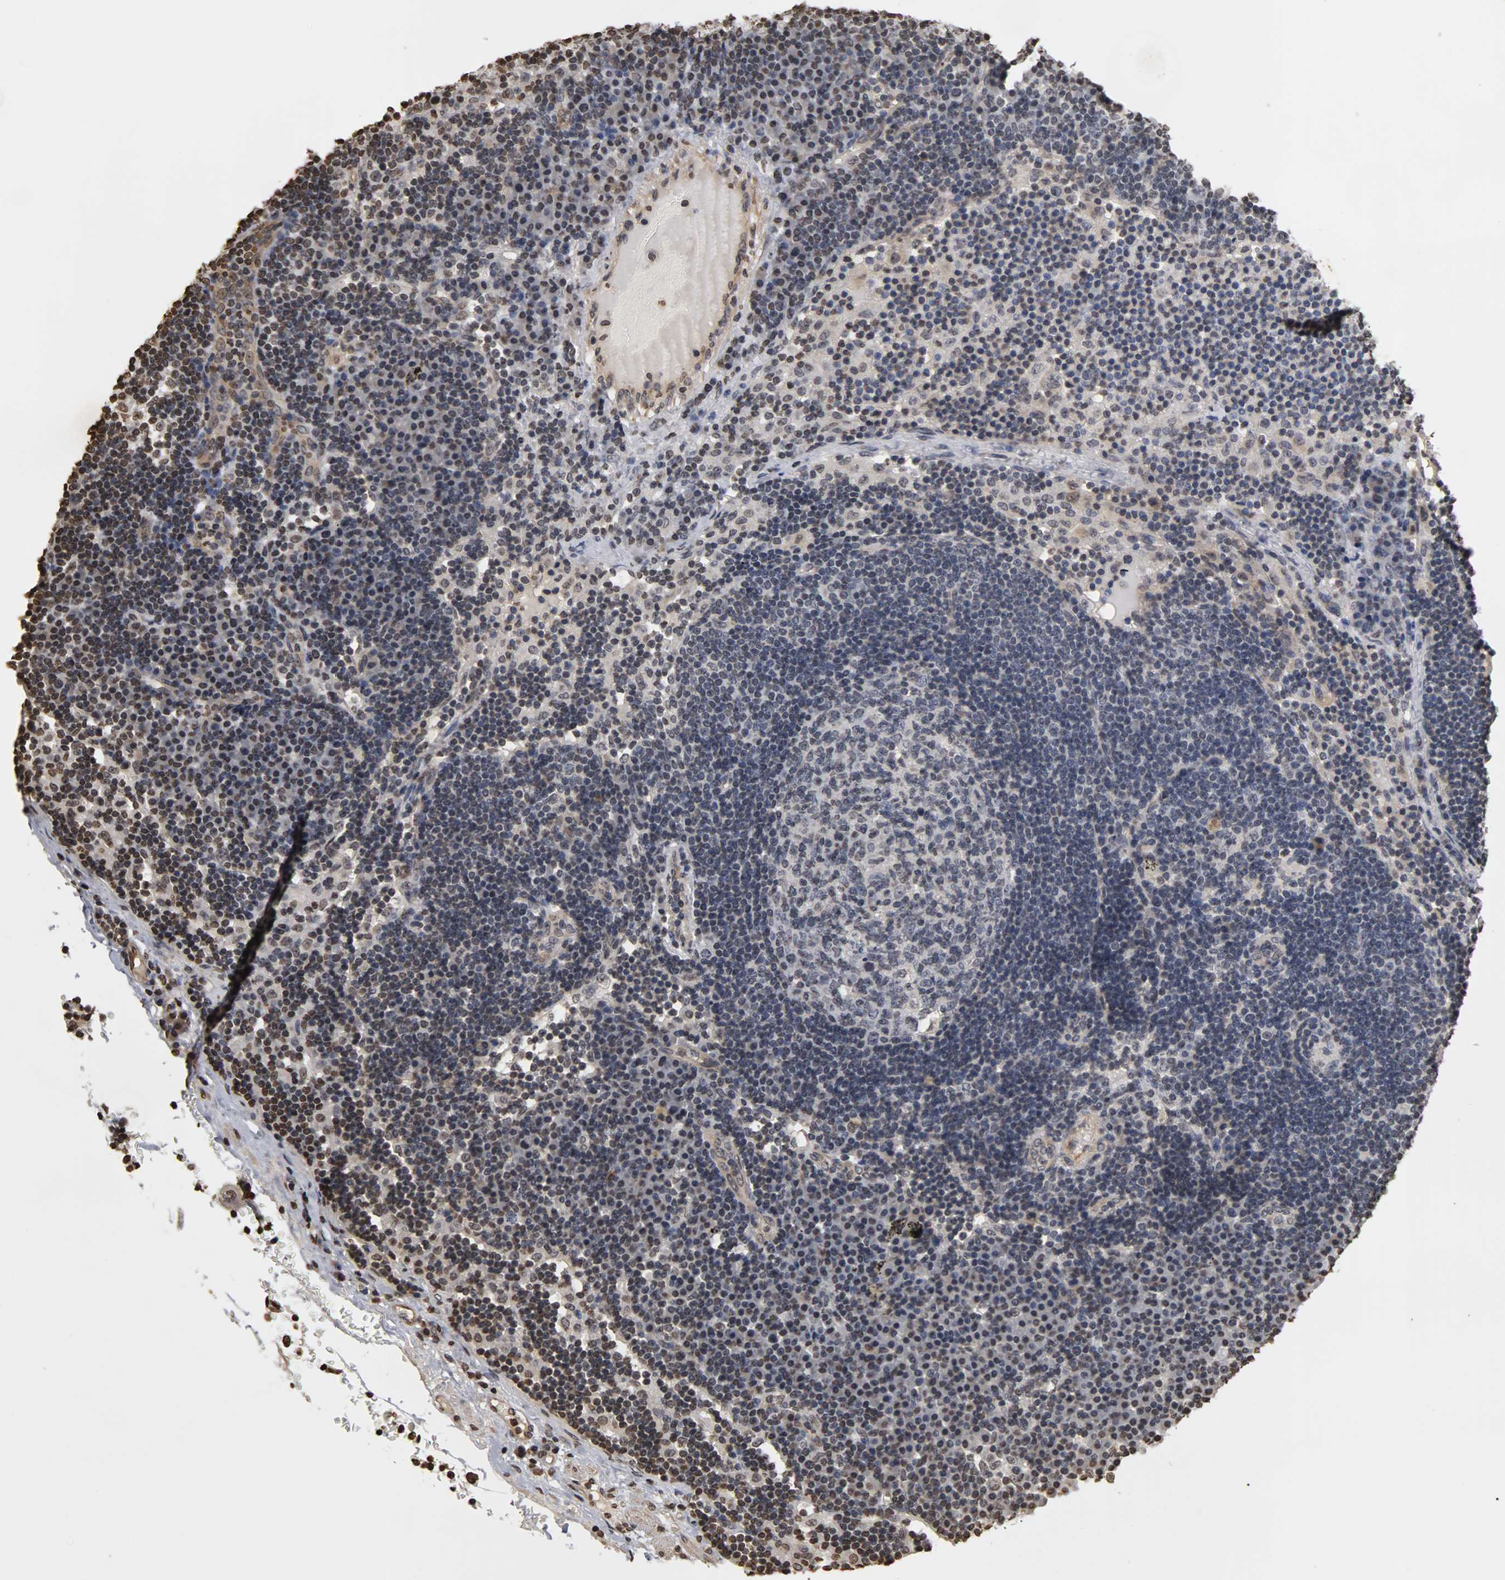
{"staining": {"intensity": "weak", "quantity": "<25%", "location": "nuclear"}, "tissue": "lymph node", "cell_type": "Germinal center cells", "image_type": "normal", "snomed": [{"axis": "morphology", "description": "Normal tissue, NOS"}, {"axis": "morphology", "description": "Squamous cell carcinoma, metastatic, NOS"}, {"axis": "topography", "description": "Lymph node"}], "caption": "Immunohistochemistry (IHC) histopathology image of normal human lymph node stained for a protein (brown), which reveals no staining in germinal center cells.", "gene": "ERCC2", "patient": {"sex": "female", "age": 53}}